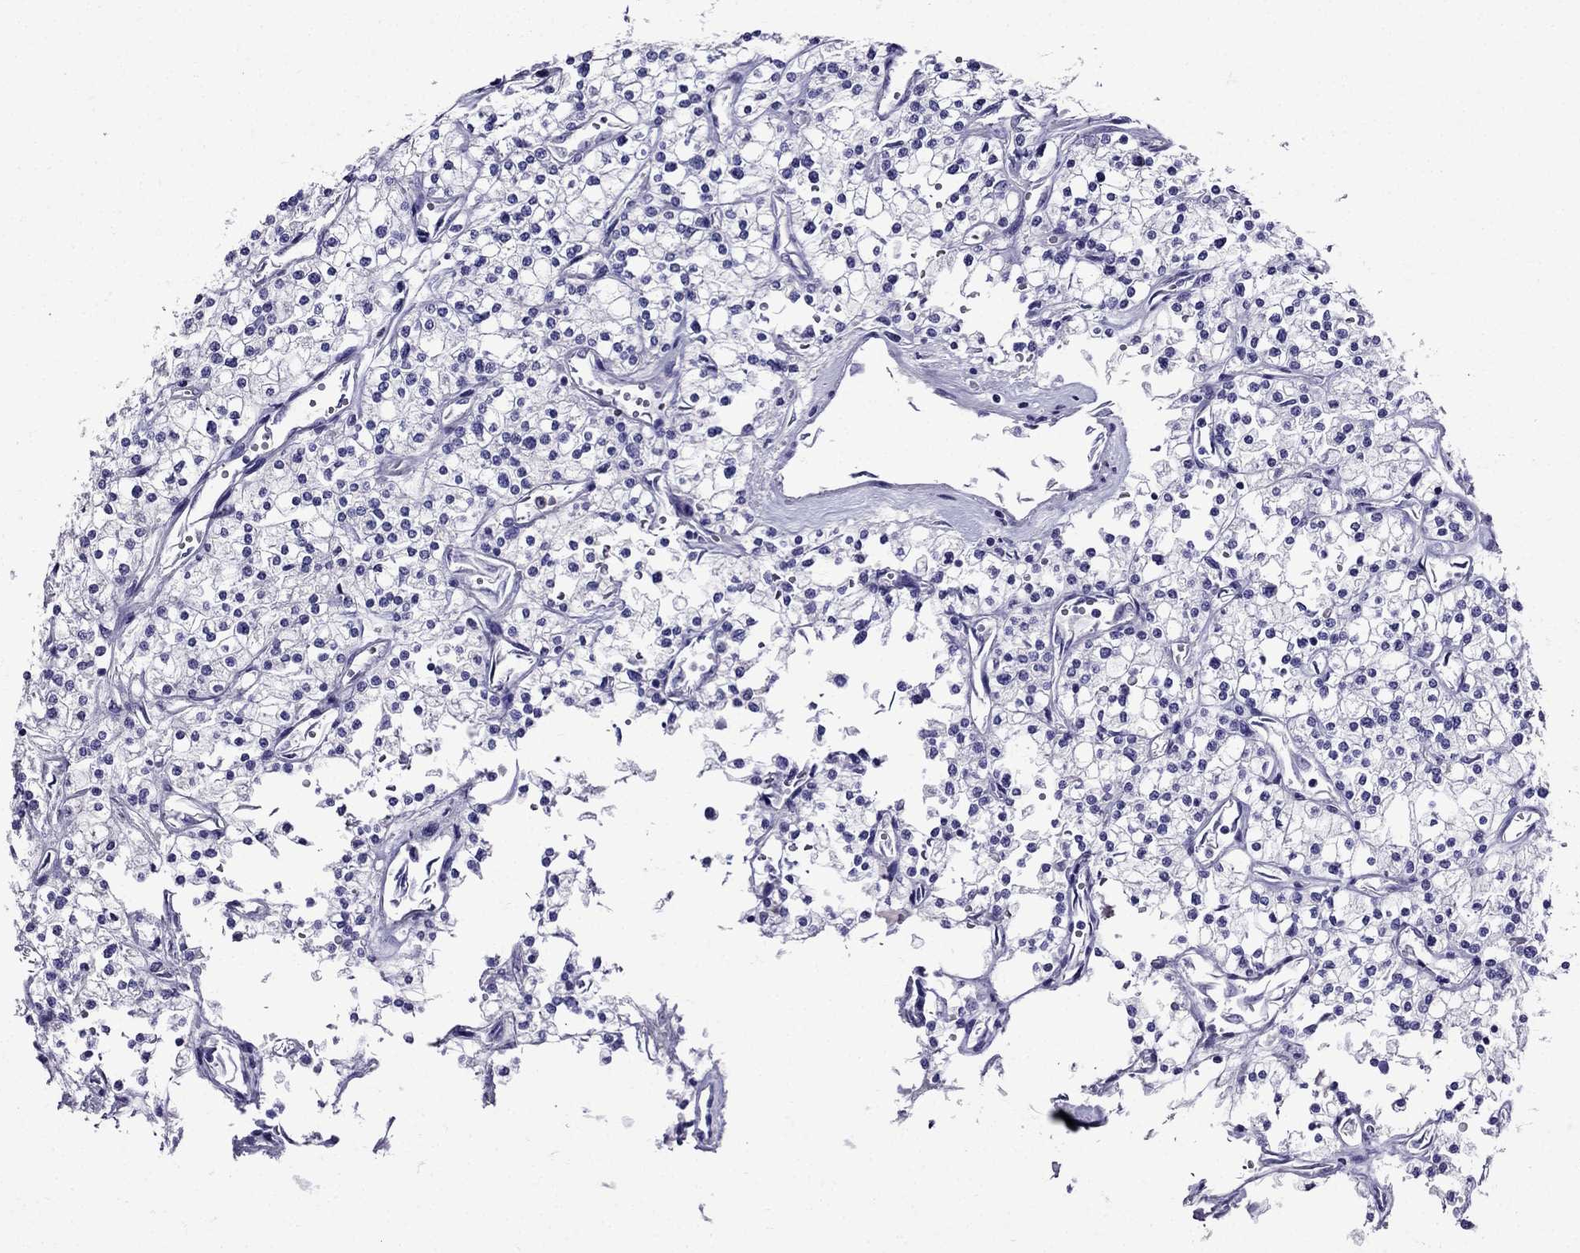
{"staining": {"intensity": "negative", "quantity": "none", "location": "none"}, "tissue": "renal cancer", "cell_type": "Tumor cells", "image_type": "cancer", "snomed": [{"axis": "morphology", "description": "Adenocarcinoma, NOS"}, {"axis": "topography", "description": "Kidney"}], "caption": "Human renal cancer stained for a protein using immunohistochemistry shows no positivity in tumor cells.", "gene": "ERC2", "patient": {"sex": "male", "age": 80}}